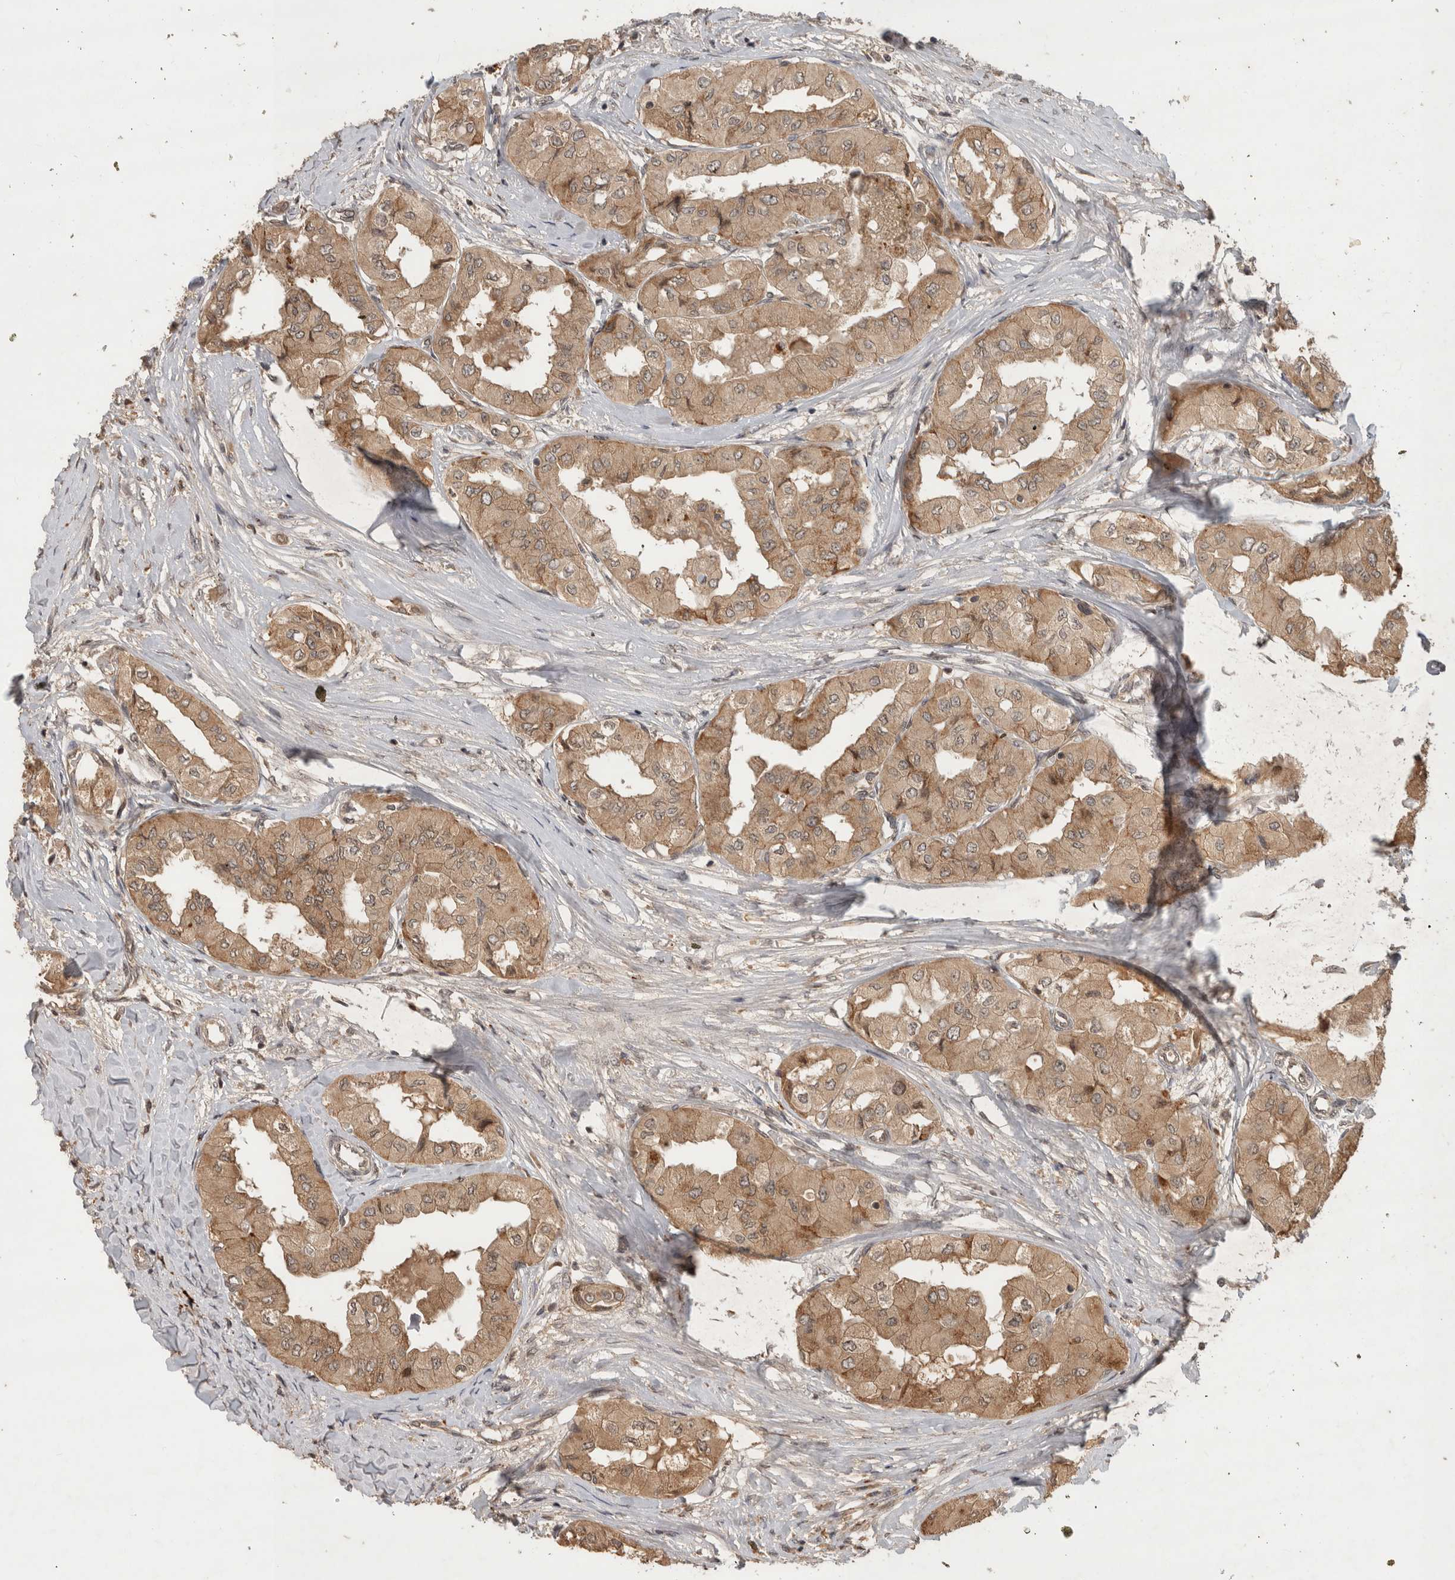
{"staining": {"intensity": "moderate", "quantity": ">75%", "location": "cytoplasmic/membranous"}, "tissue": "thyroid cancer", "cell_type": "Tumor cells", "image_type": "cancer", "snomed": [{"axis": "morphology", "description": "Papillary adenocarcinoma, NOS"}, {"axis": "topography", "description": "Thyroid gland"}], "caption": "Thyroid papillary adenocarcinoma tissue exhibits moderate cytoplasmic/membranous staining in about >75% of tumor cells, visualized by immunohistochemistry.", "gene": "PITPNC1", "patient": {"sex": "female", "age": 59}}